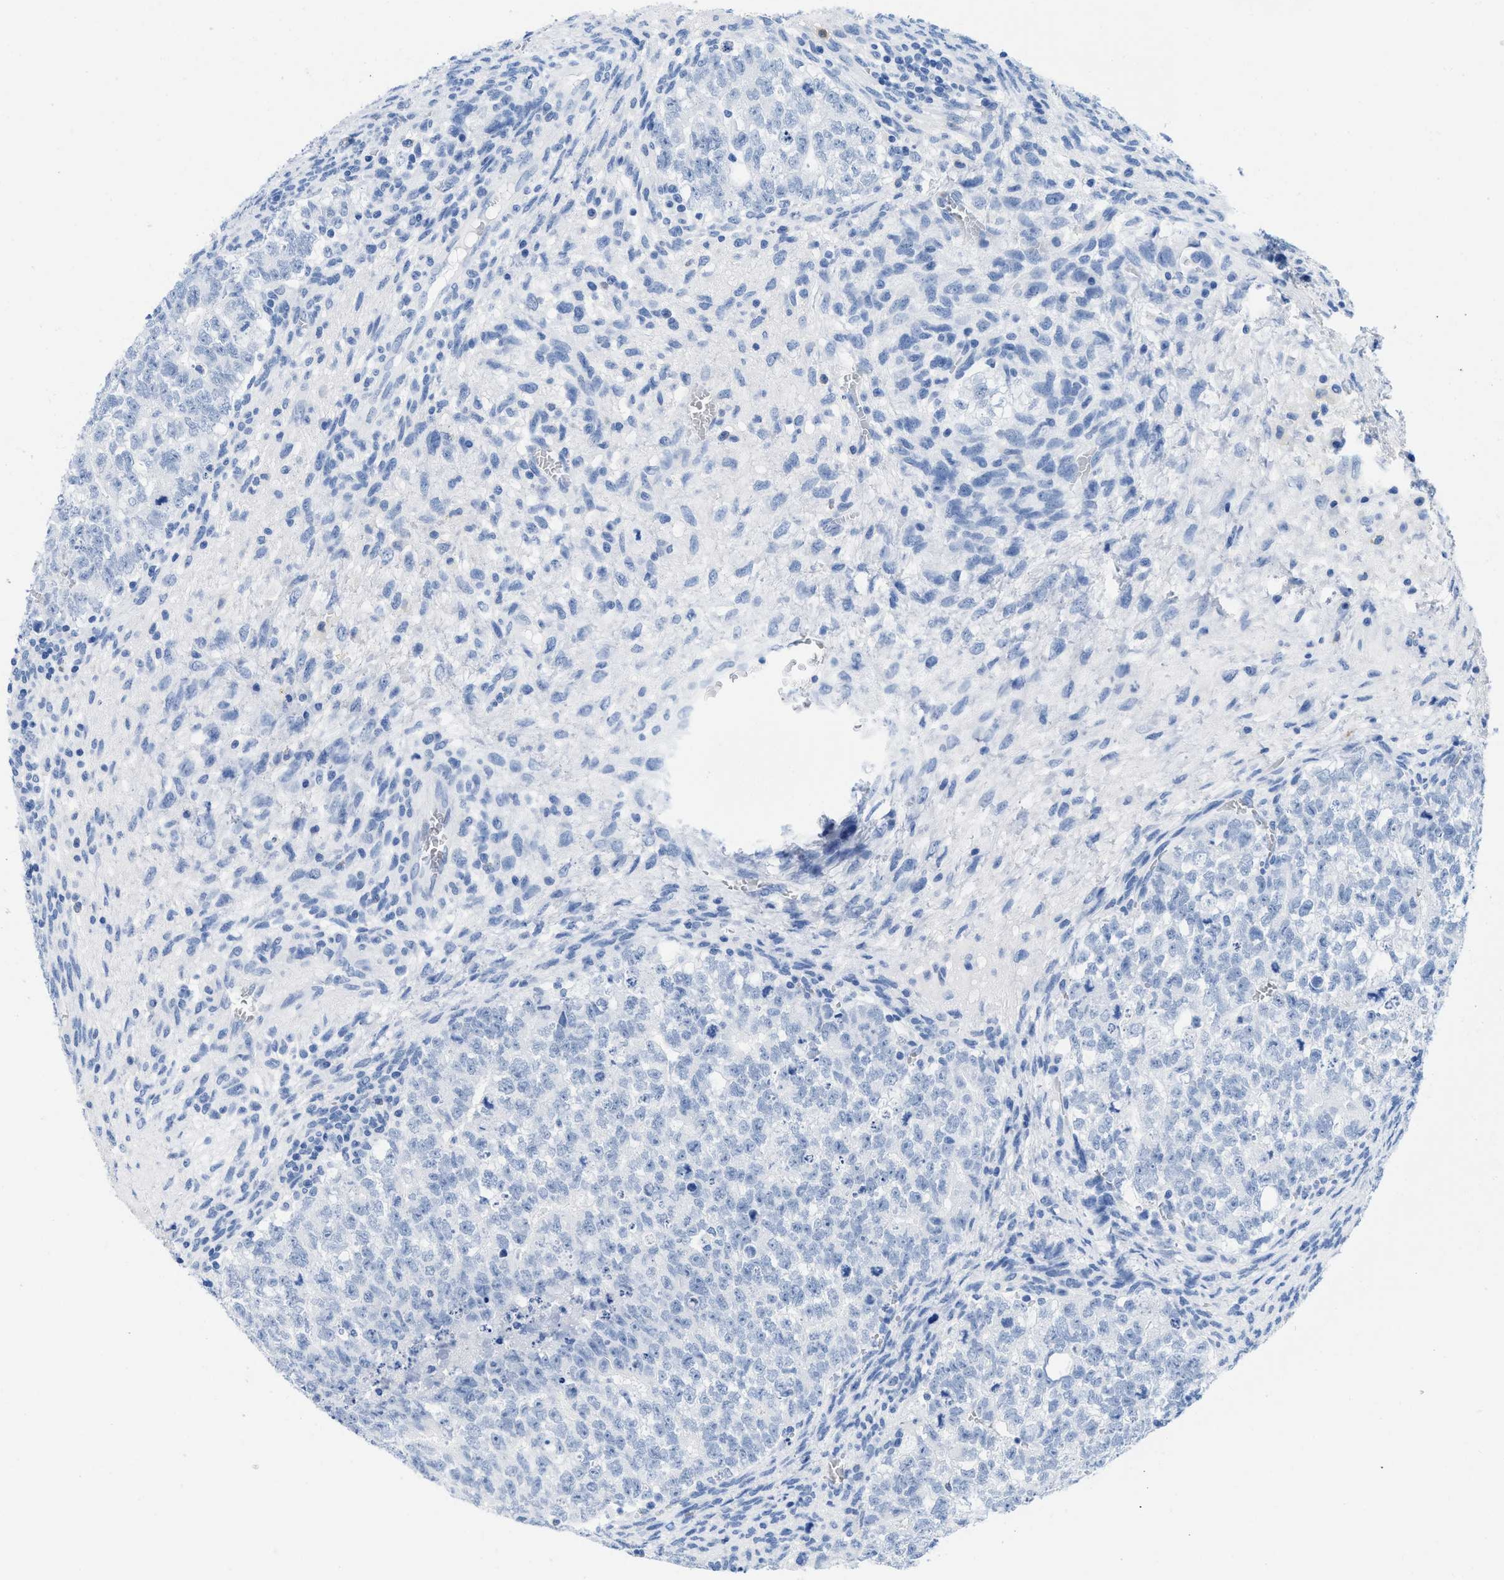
{"staining": {"intensity": "negative", "quantity": "none", "location": "none"}, "tissue": "testis cancer", "cell_type": "Tumor cells", "image_type": "cancer", "snomed": [{"axis": "morphology", "description": "Seminoma, NOS"}, {"axis": "morphology", "description": "Carcinoma, Embryonal, NOS"}, {"axis": "topography", "description": "Testis"}], "caption": "This is a photomicrograph of immunohistochemistry (IHC) staining of seminoma (testis), which shows no staining in tumor cells.", "gene": "CR1", "patient": {"sex": "male", "age": 38}}